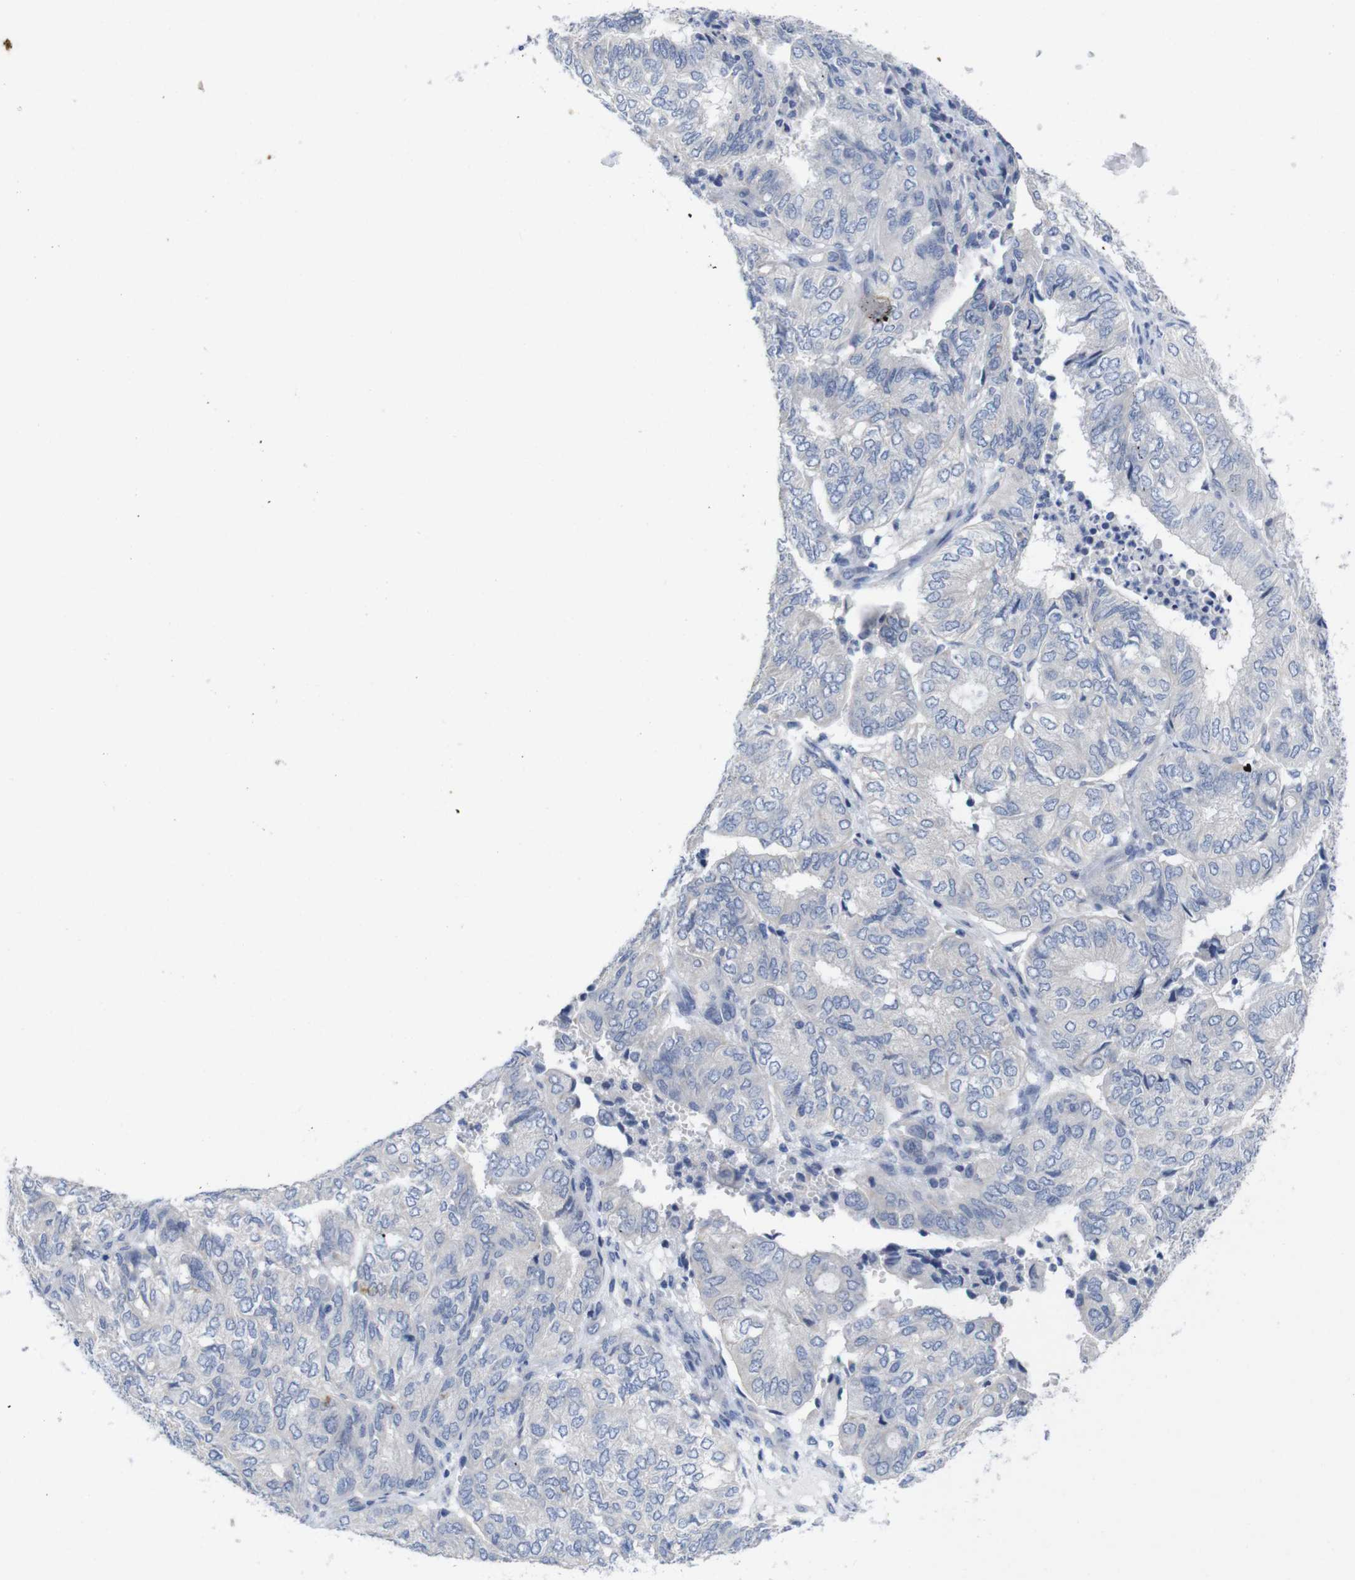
{"staining": {"intensity": "negative", "quantity": "none", "location": "none"}, "tissue": "endometrial cancer", "cell_type": "Tumor cells", "image_type": "cancer", "snomed": [{"axis": "morphology", "description": "Adenocarcinoma, NOS"}, {"axis": "topography", "description": "Uterus"}], "caption": "Tumor cells are negative for protein expression in human endometrial cancer.", "gene": "TNNI3", "patient": {"sex": "female", "age": 60}}